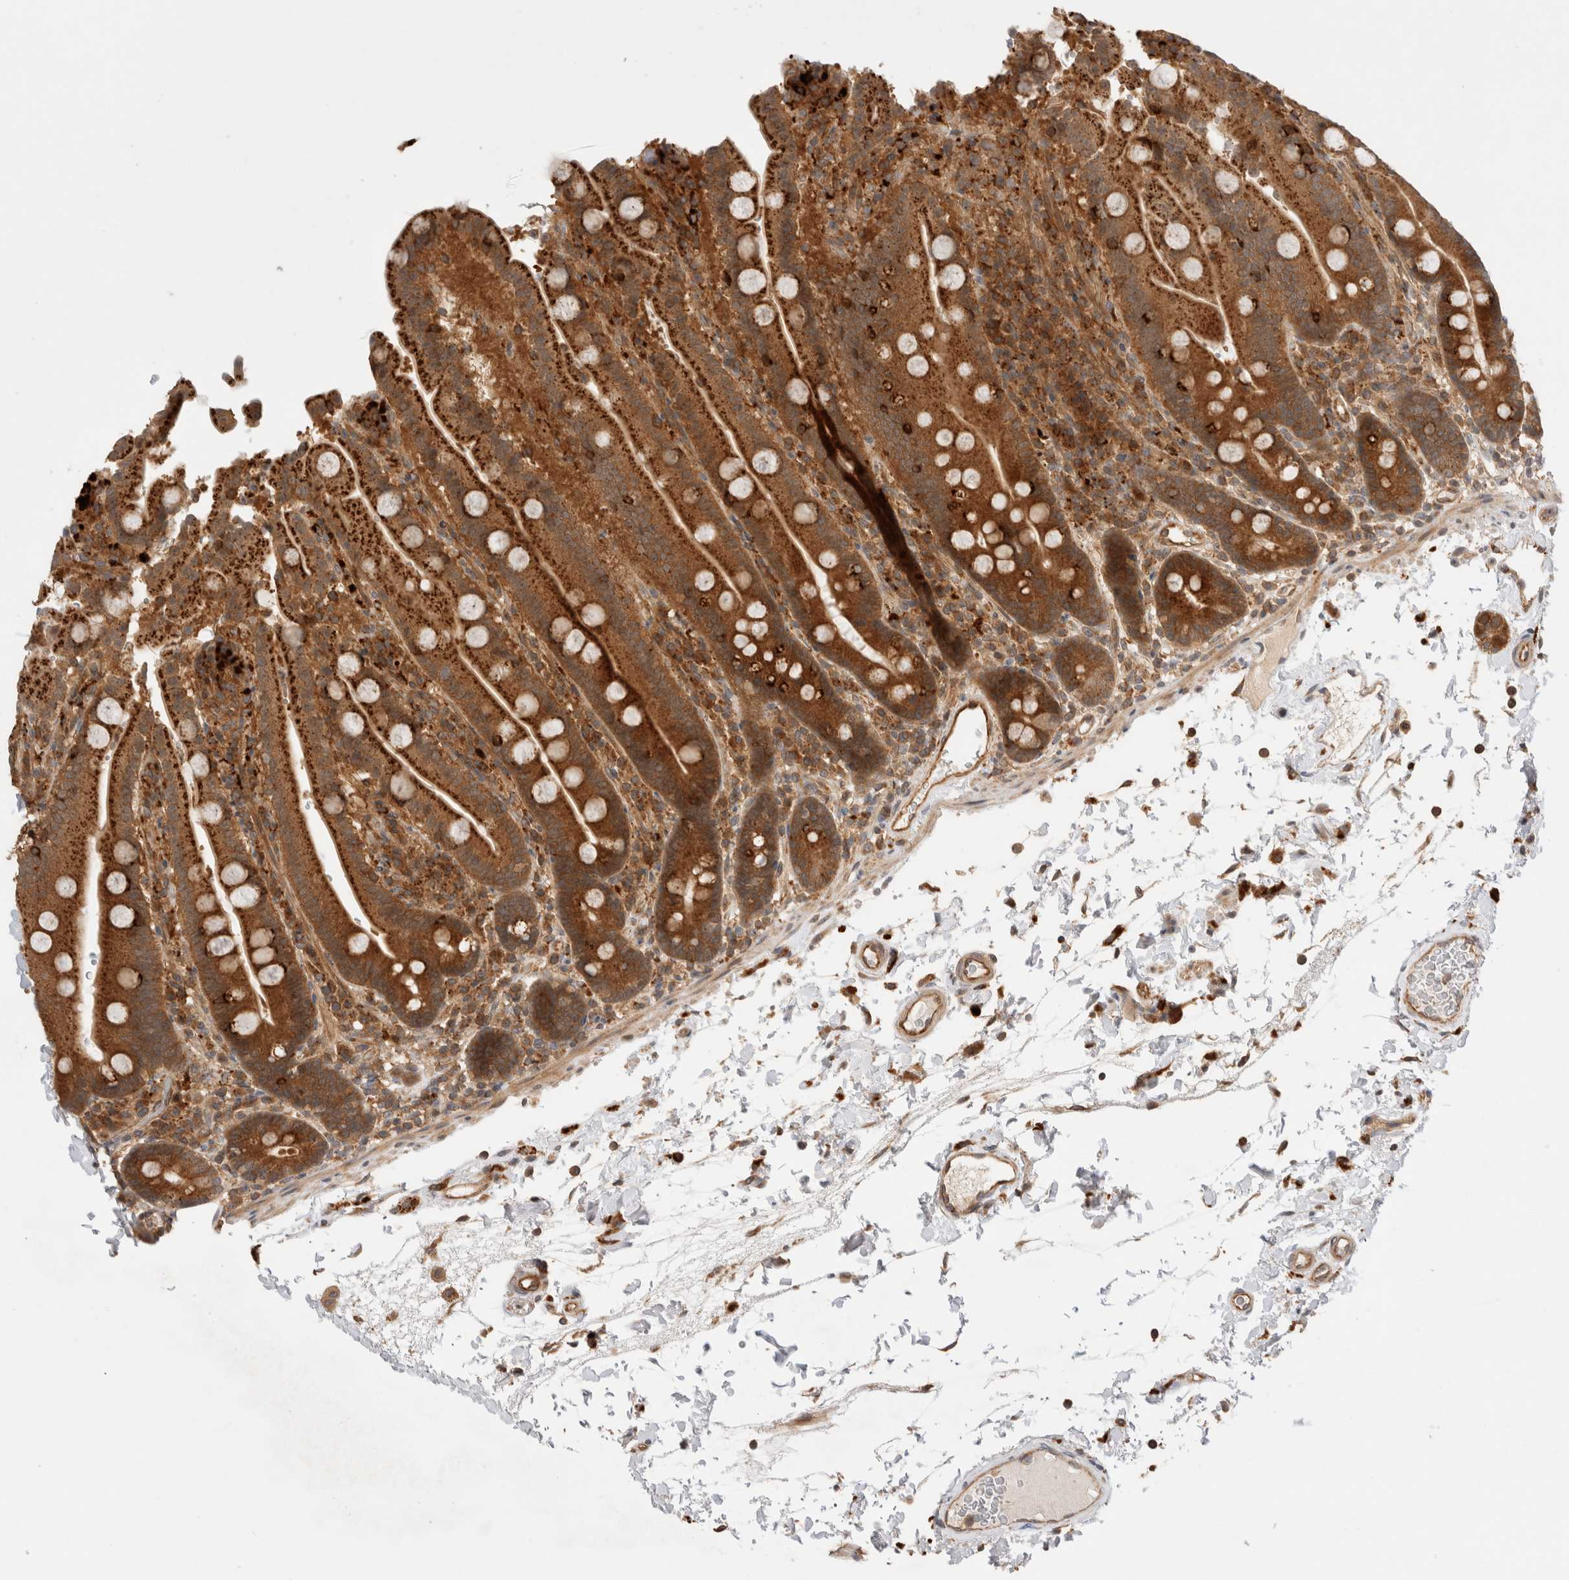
{"staining": {"intensity": "strong", "quantity": ">75%", "location": "cytoplasmic/membranous"}, "tissue": "duodenum", "cell_type": "Glandular cells", "image_type": "normal", "snomed": [{"axis": "morphology", "description": "Normal tissue, NOS"}, {"axis": "topography", "description": "Small intestine, NOS"}], "caption": "DAB immunohistochemical staining of normal duodenum shows strong cytoplasmic/membranous protein expression in about >75% of glandular cells.", "gene": "VPS28", "patient": {"sex": "female", "age": 71}}